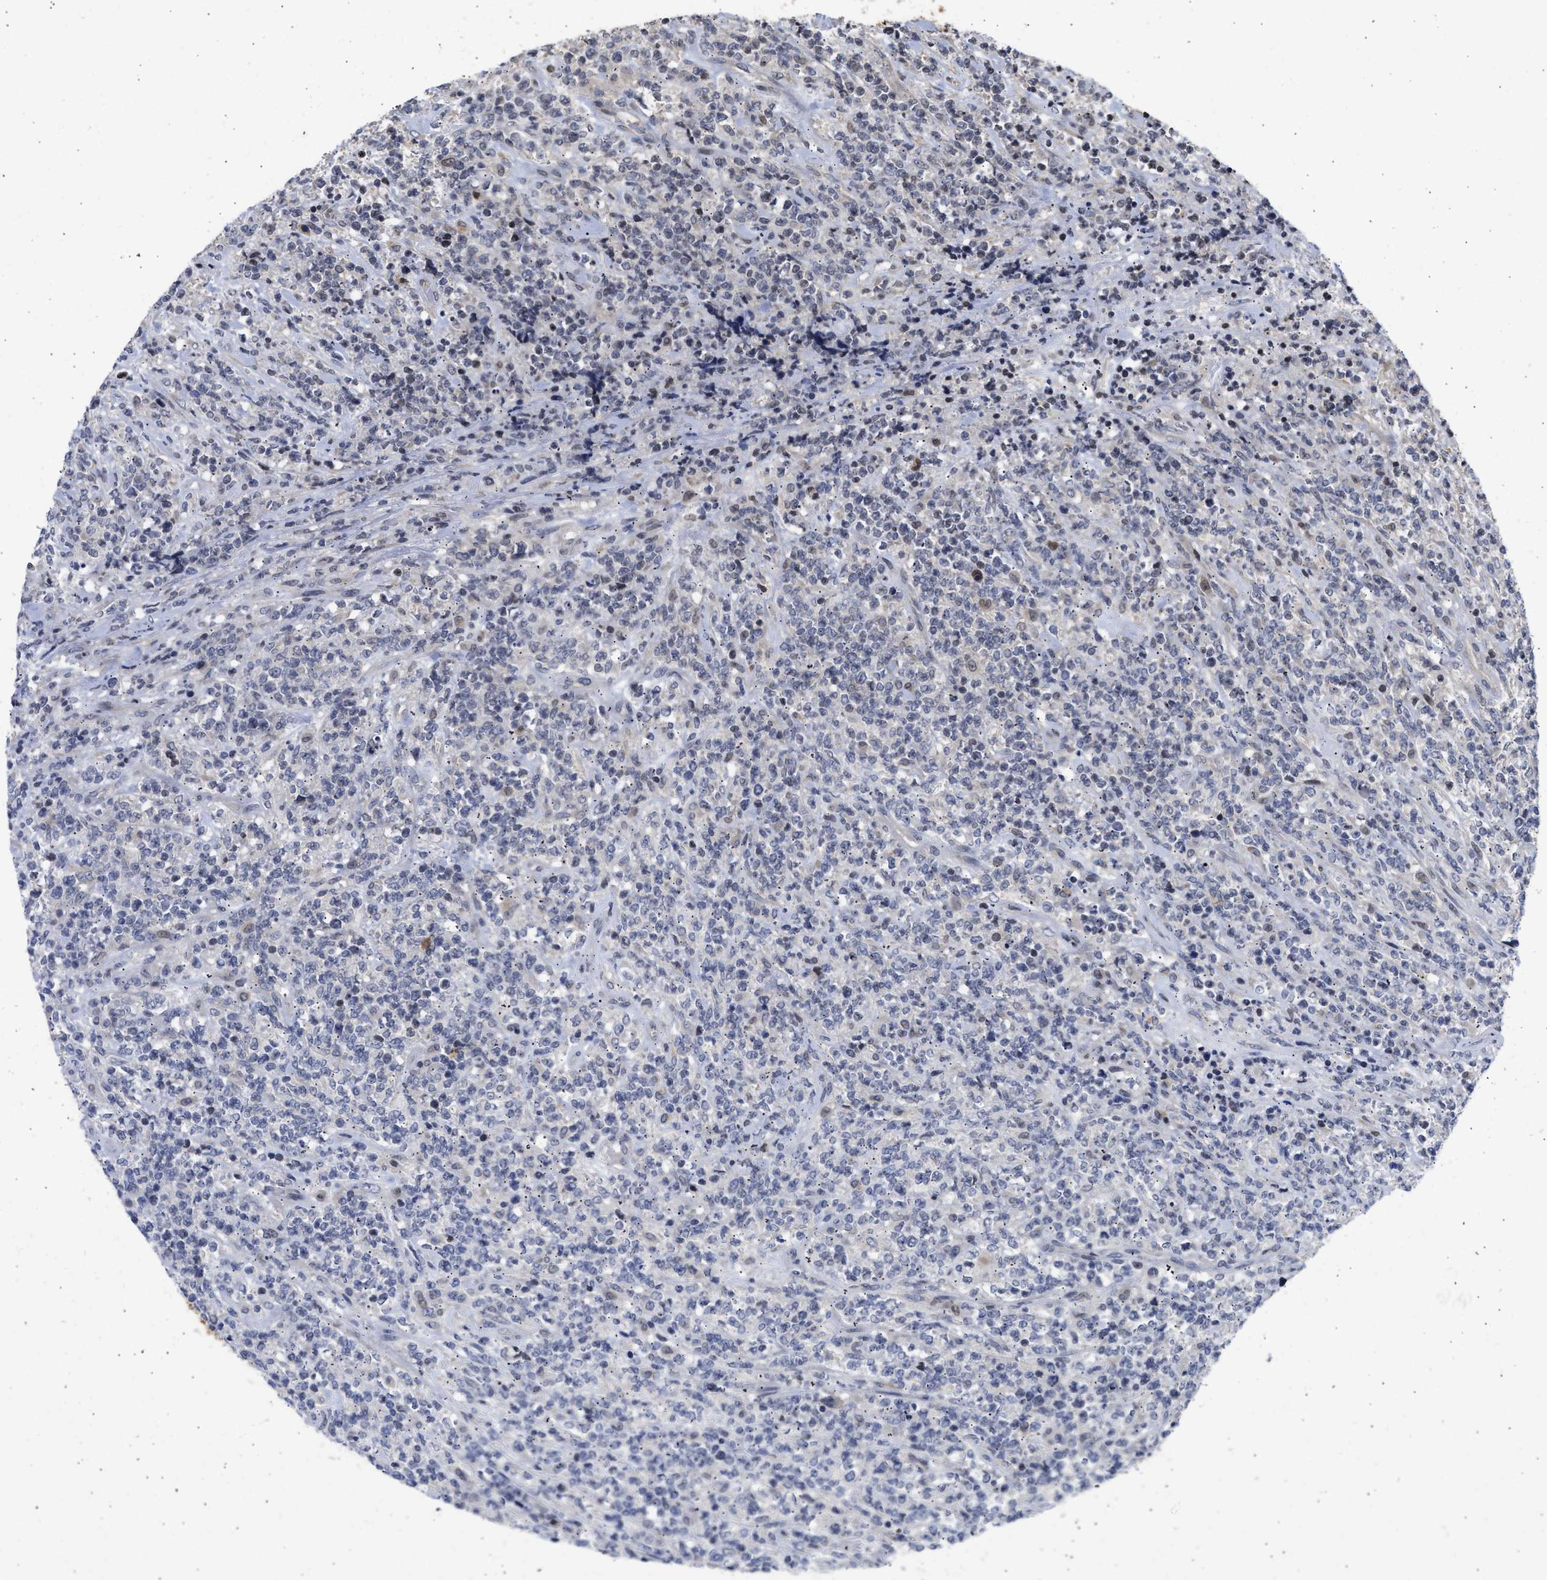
{"staining": {"intensity": "weak", "quantity": "<25%", "location": "nuclear"}, "tissue": "lymphoma", "cell_type": "Tumor cells", "image_type": "cancer", "snomed": [{"axis": "morphology", "description": "Malignant lymphoma, non-Hodgkin's type, High grade"}, {"axis": "topography", "description": "Soft tissue"}], "caption": "Immunohistochemistry micrograph of lymphoma stained for a protein (brown), which exhibits no expression in tumor cells.", "gene": "ENSG00000142539", "patient": {"sex": "male", "age": 18}}